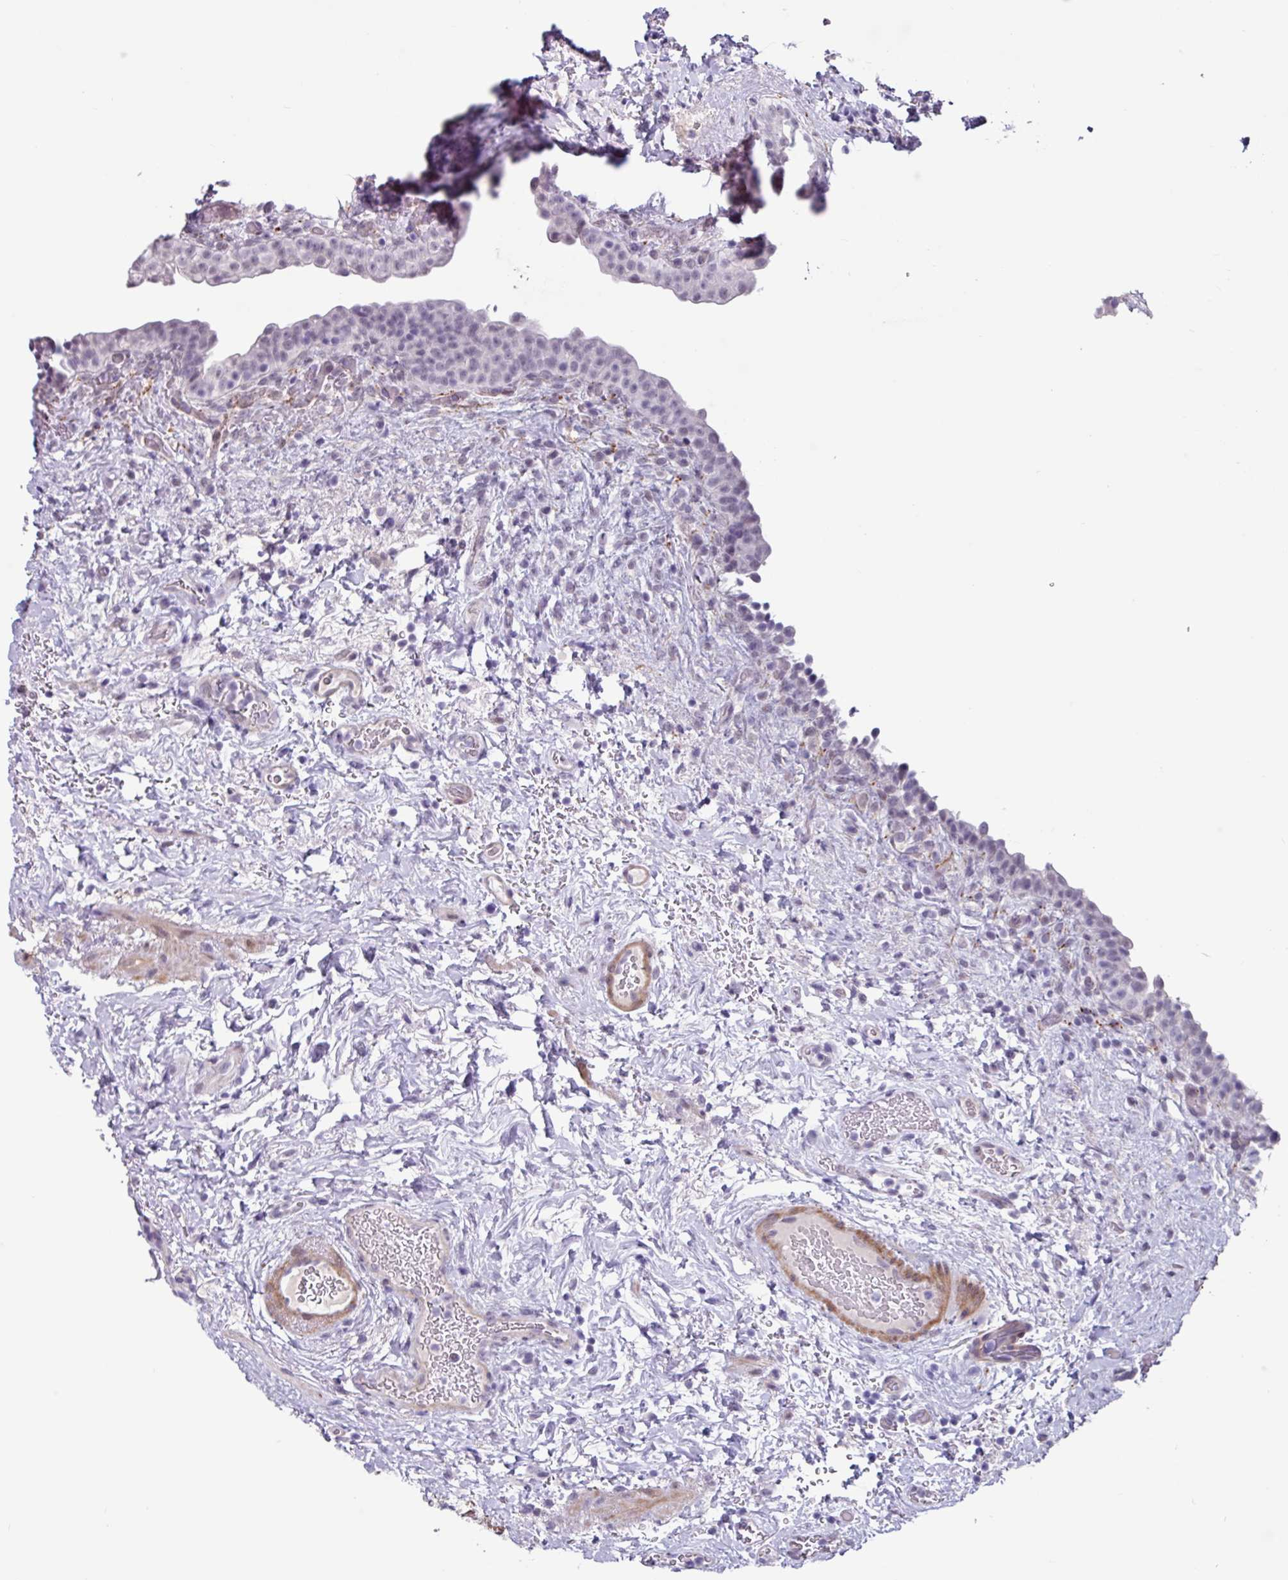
{"staining": {"intensity": "negative", "quantity": "none", "location": "none"}, "tissue": "urinary bladder", "cell_type": "Urothelial cells", "image_type": "normal", "snomed": [{"axis": "morphology", "description": "Normal tissue, NOS"}, {"axis": "topography", "description": "Urinary bladder"}], "caption": "Immunohistochemistry of unremarkable human urinary bladder shows no expression in urothelial cells. Nuclei are stained in blue.", "gene": "OTX1", "patient": {"sex": "male", "age": 69}}